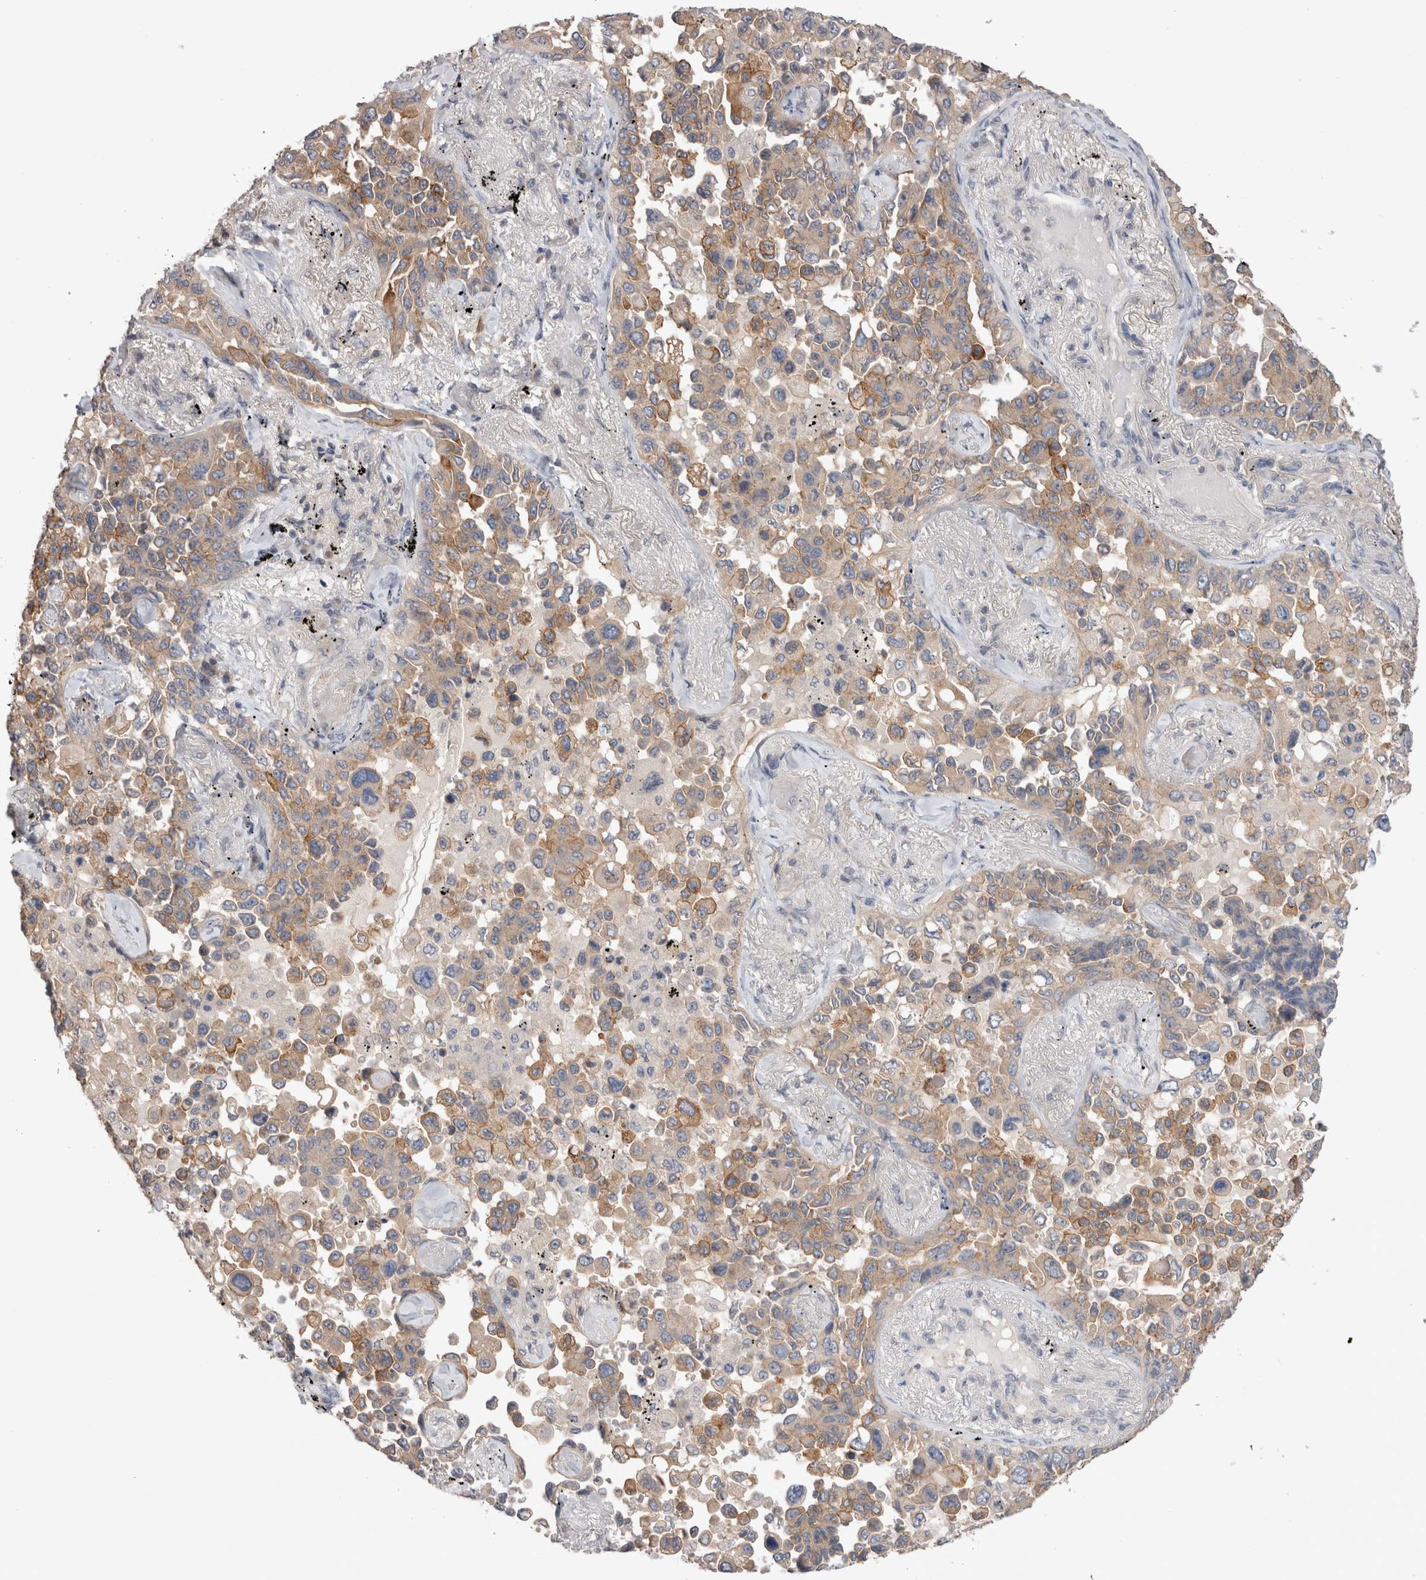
{"staining": {"intensity": "weak", "quantity": ">75%", "location": "cytoplasmic/membranous"}, "tissue": "lung cancer", "cell_type": "Tumor cells", "image_type": "cancer", "snomed": [{"axis": "morphology", "description": "Adenocarcinoma, NOS"}, {"axis": "topography", "description": "Lung"}], "caption": "Human lung cancer (adenocarcinoma) stained with a brown dye demonstrates weak cytoplasmic/membranous positive positivity in about >75% of tumor cells.", "gene": "OTOR", "patient": {"sex": "female", "age": 67}}